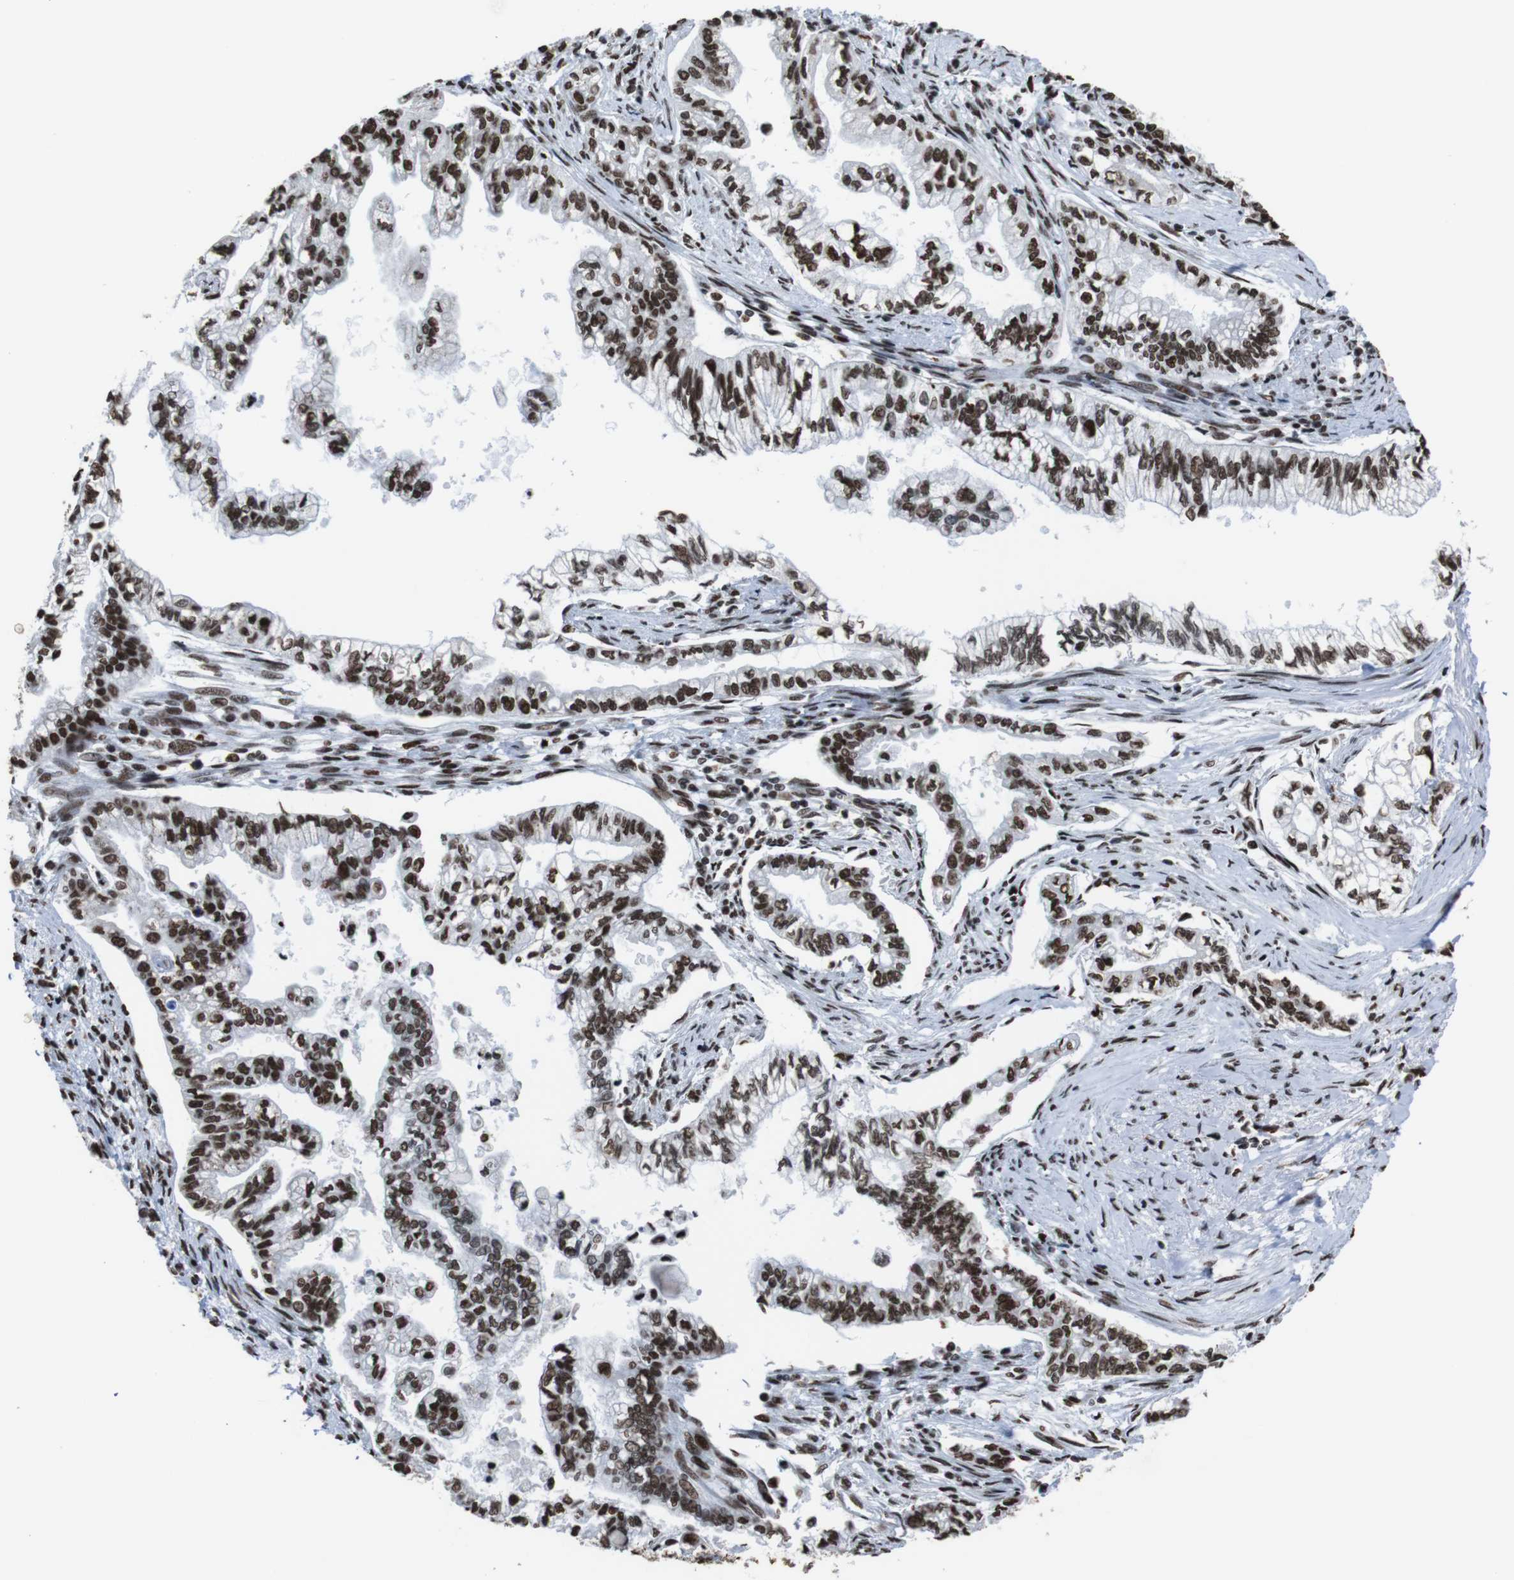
{"staining": {"intensity": "strong", "quantity": ">75%", "location": "nuclear"}, "tissue": "pancreatic cancer", "cell_type": "Tumor cells", "image_type": "cancer", "snomed": [{"axis": "morphology", "description": "Normal tissue, NOS"}, {"axis": "topography", "description": "Pancreas"}], "caption": "Immunohistochemistry (IHC) of human pancreatic cancer exhibits high levels of strong nuclear expression in approximately >75% of tumor cells. (IHC, brightfield microscopy, high magnification).", "gene": "ROMO1", "patient": {"sex": "male", "age": 42}}